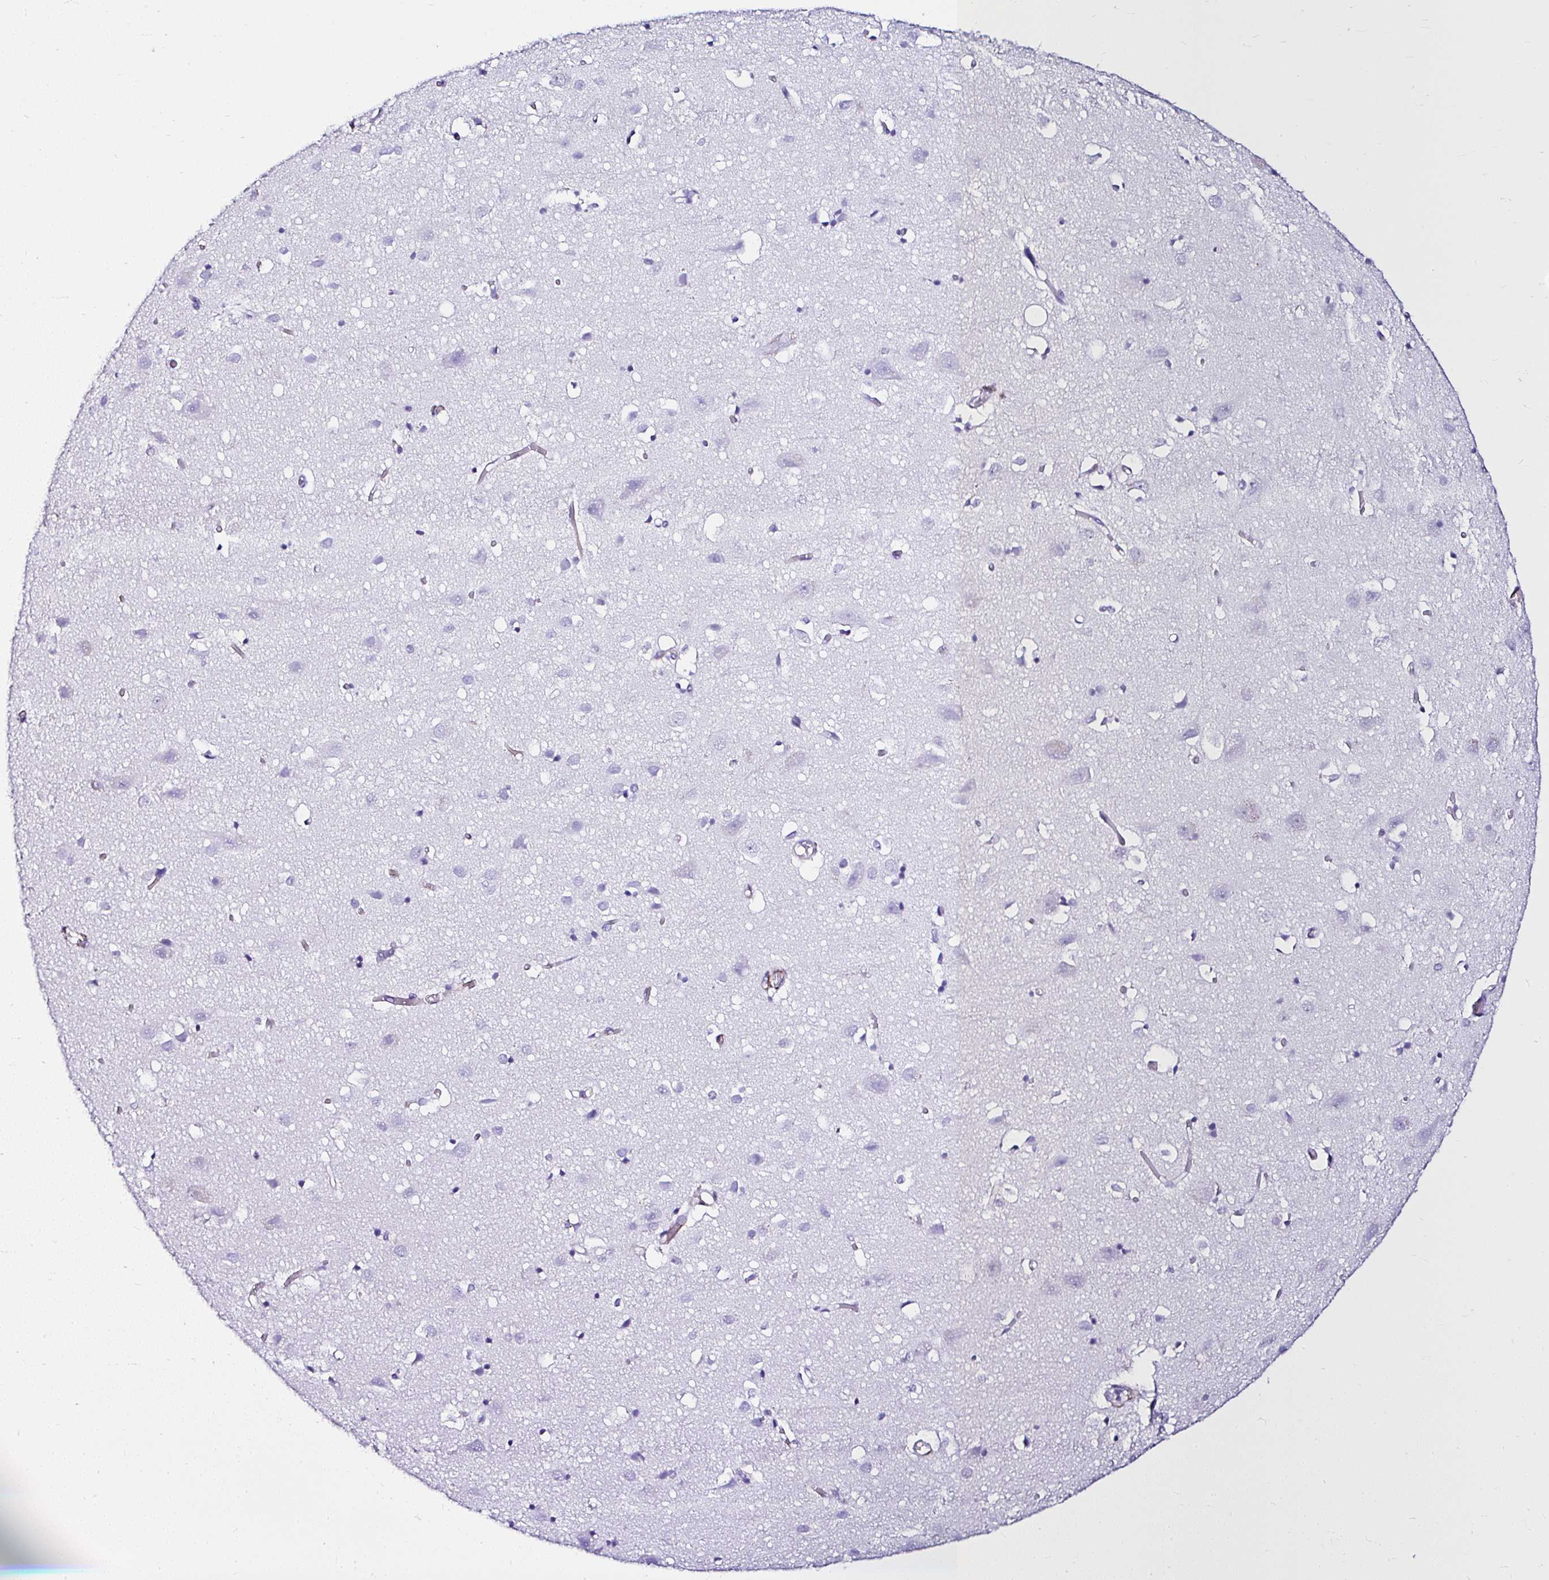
{"staining": {"intensity": "moderate", "quantity": "<25%", "location": "cytoplasmic/membranous"}, "tissue": "cerebral cortex", "cell_type": "Endothelial cells", "image_type": "normal", "snomed": [{"axis": "morphology", "description": "Normal tissue, NOS"}, {"axis": "topography", "description": "Cerebral cortex"}], "caption": "DAB (3,3'-diaminobenzidine) immunohistochemical staining of unremarkable cerebral cortex demonstrates moderate cytoplasmic/membranous protein staining in approximately <25% of endothelial cells.", "gene": "DEPDC5", "patient": {"sex": "male", "age": 70}}